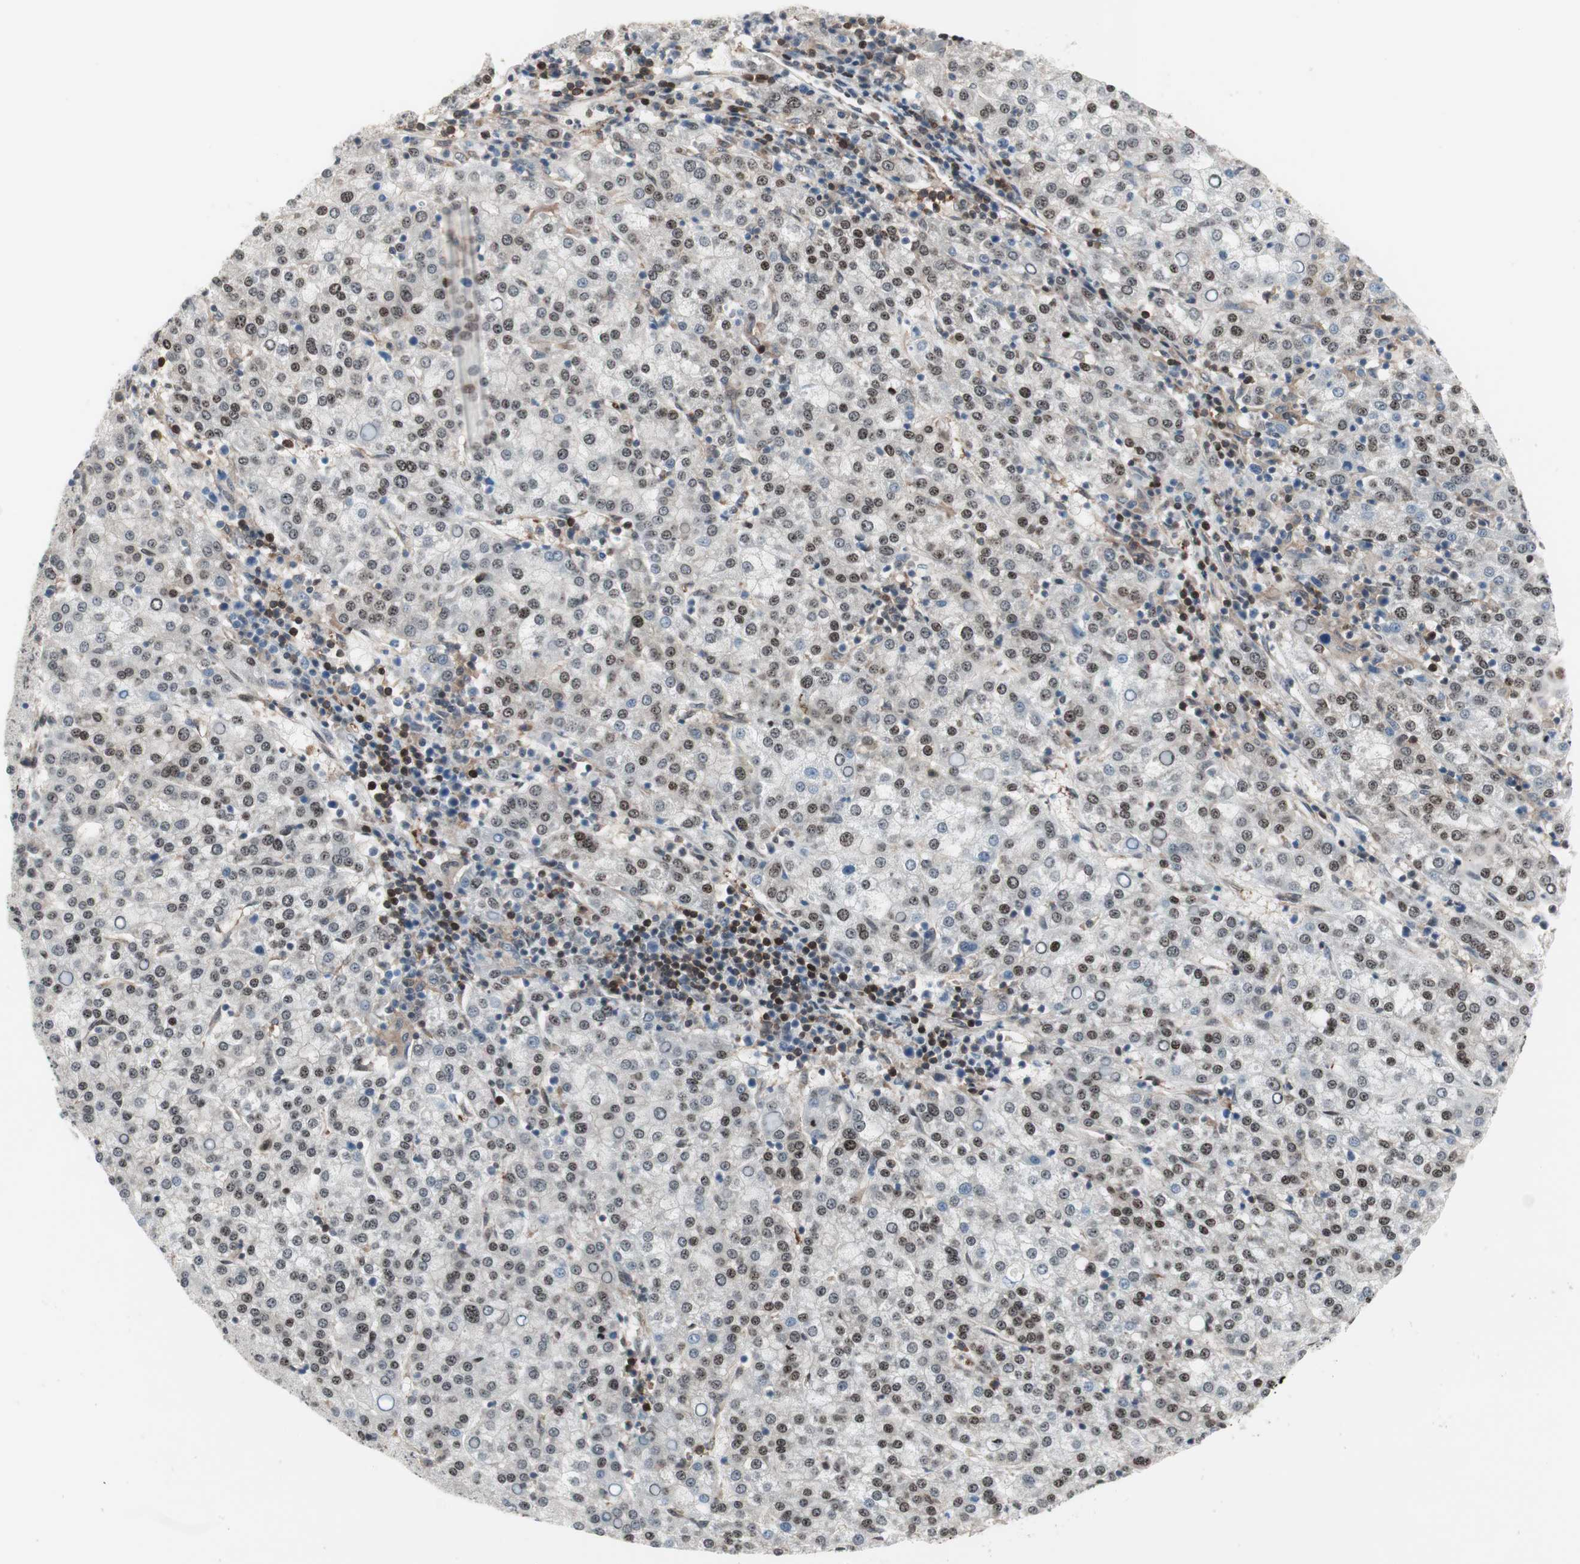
{"staining": {"intensity": "negative", "quantity": "none", "location": "none"}, "tissue": "liver cancer", "cell_type": "Tumor cells", "image_type": "cancer", "snomed": [{"axis": "morphology", "description": "Carcinoma, Hepatocellular, NOS"}, {"axis": "topography", "description": "Liver"}], "caption": "This is an IHC photomicrograph of liver cancer. There is no expression in tumor cells.", "gene": "ZNF512B", "patient": {"sex": "female", "age": 58}}